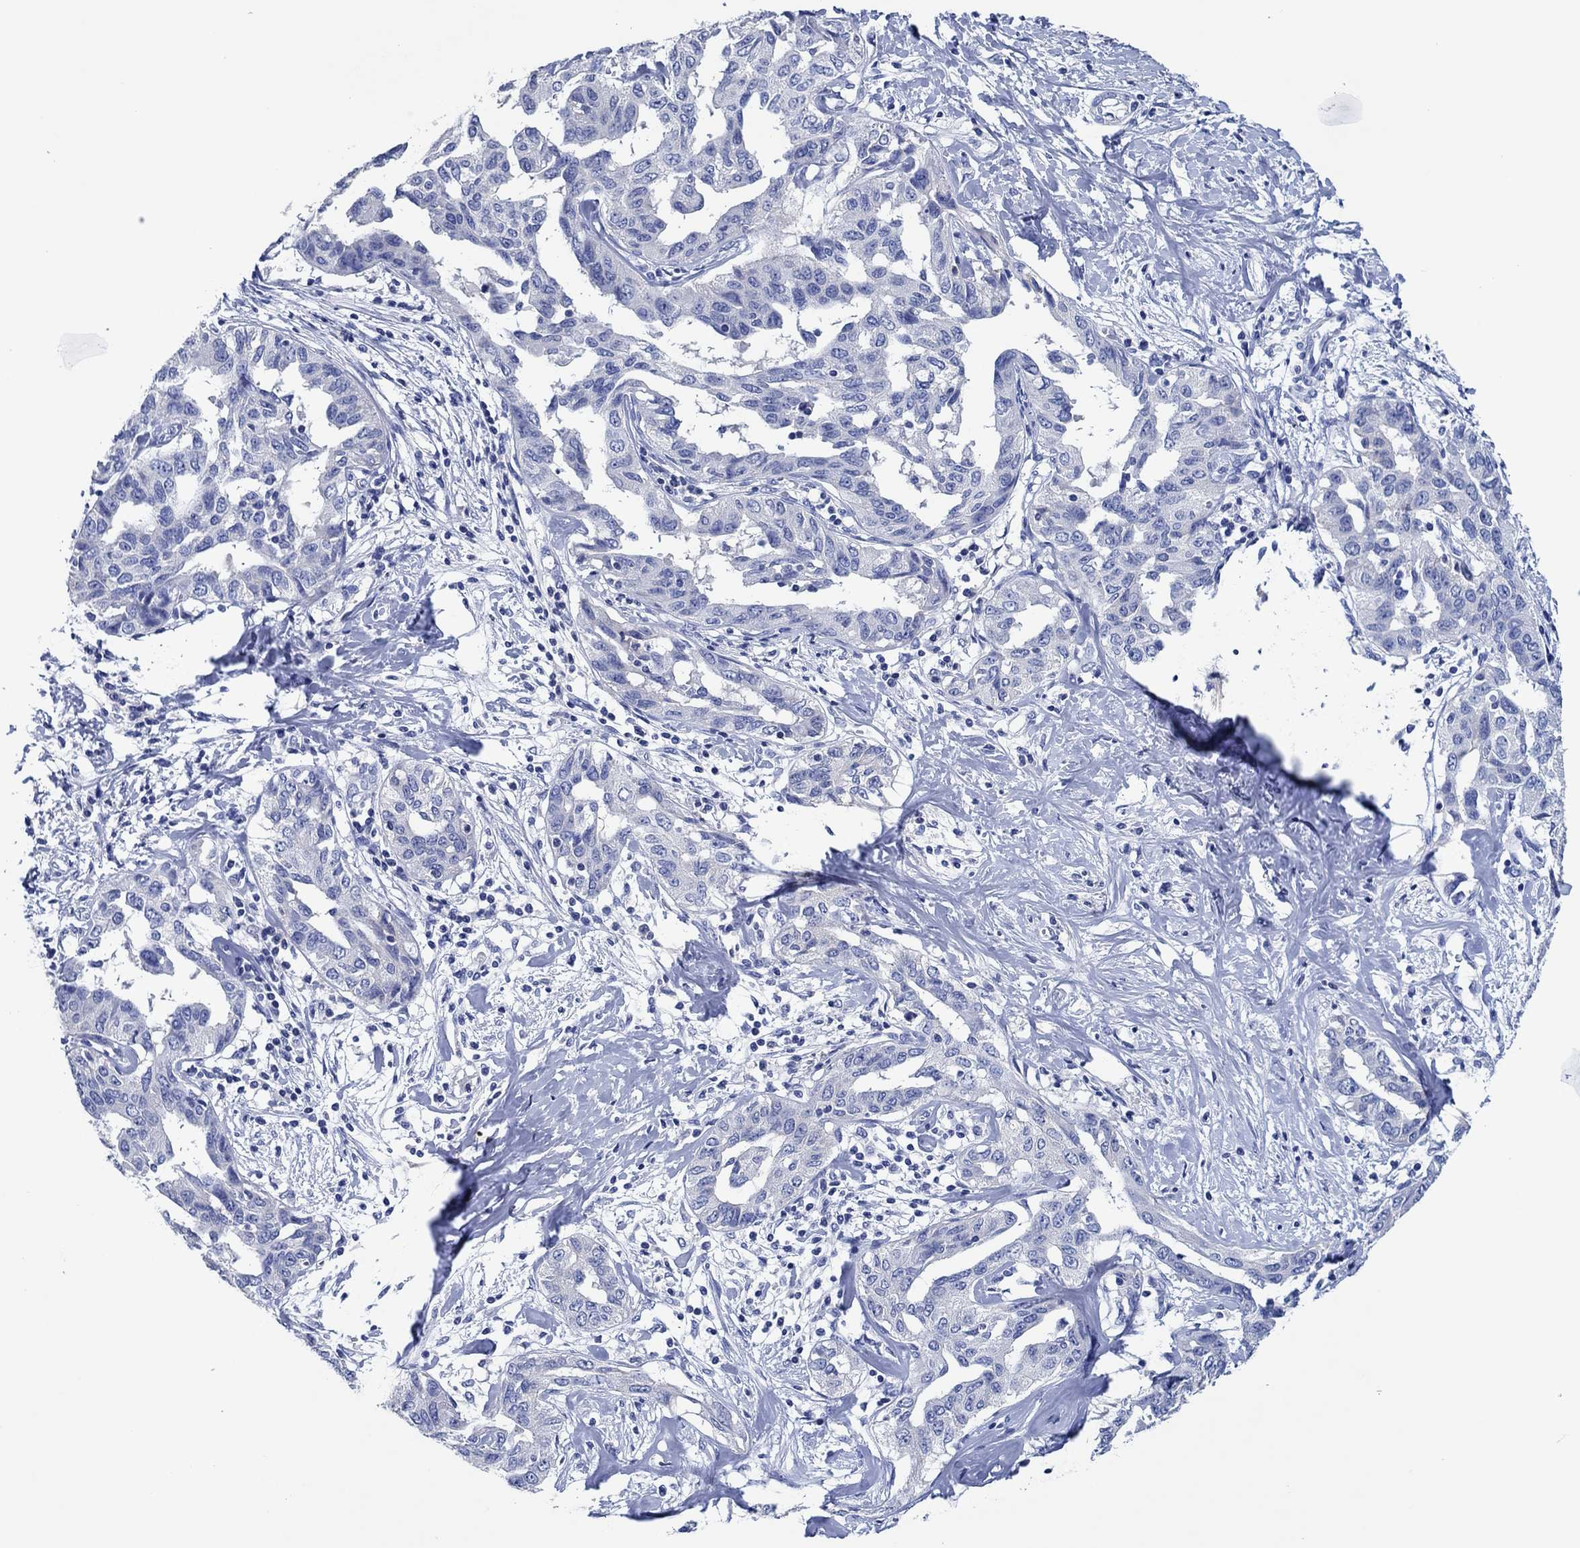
{"staining": {"intensity": "negative", "quantity": "none", "location": "none"}, "tissue": "liver cancer", "cell_type": "Tumor cells", "image_type": "cancer", "snomed": [{"axis": "morphology", "description": "Cholangiocarcinoma"}, {"axis": "topography", "description": "Liver"}], "caption": "High power microscopy micrograph of an immunohistochemistry (IHC) image of liver cholangiocarcinoma, revealing no significant expression in tumor cells.", "gene": "CPNE6", "patient": {"sex": "male", "age": 59}}